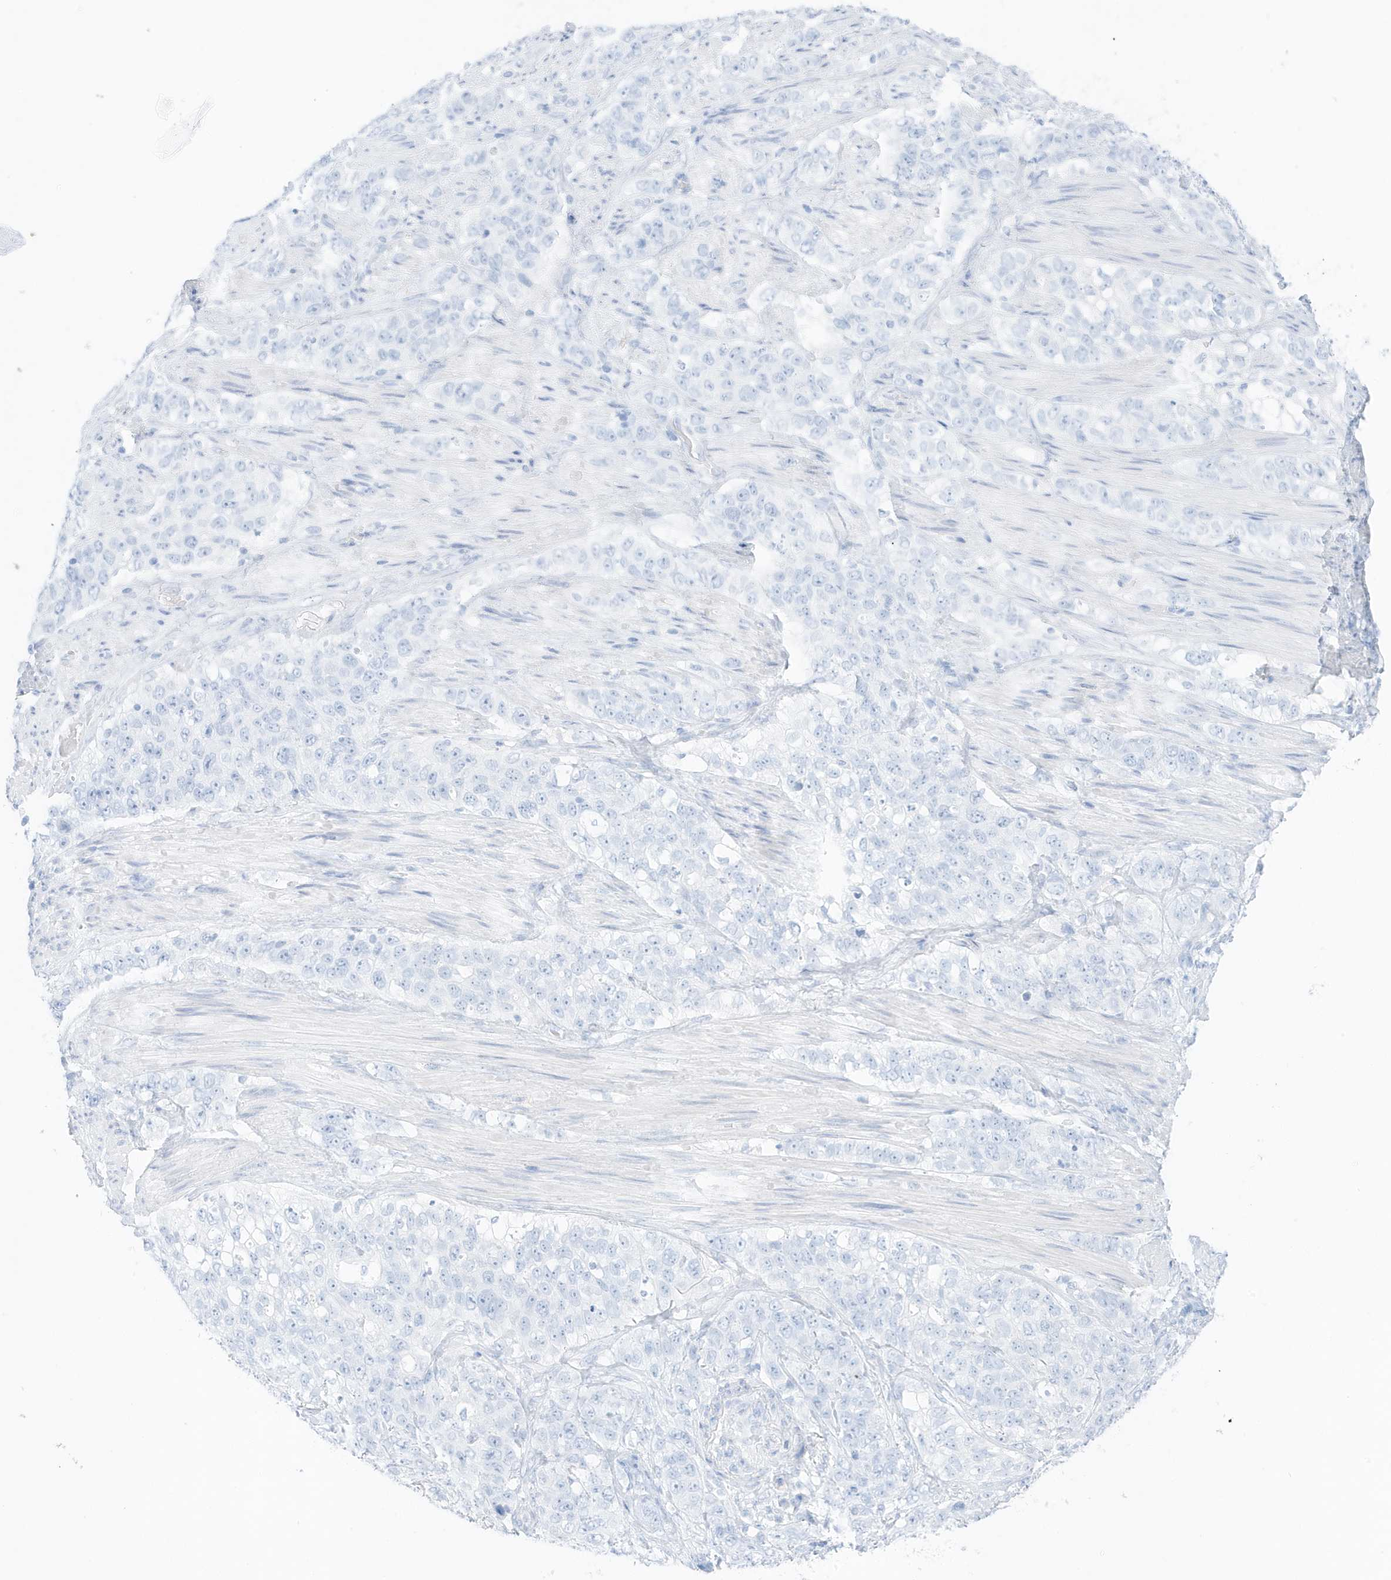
{"staining": {"intensity": "negative", "quantity": "none", "location": "none"}, "tissue": "stomach cancer", "cell_type": "Tumor cells", "image_type": "cancer", "snomed": [{"axis": "morphology", "description": "Adenocarcinoma, NOS"}, {"axis": "topography", "description": "Stomach"}], "caption": "This is a photomicrograph of immunohistochemistry (IHC) staining of stomach adenocarcinoma, which shows no positivity in tumor cells.", "gene": "SLC22A13", "patient": {"sex": "male", "age": 48}}